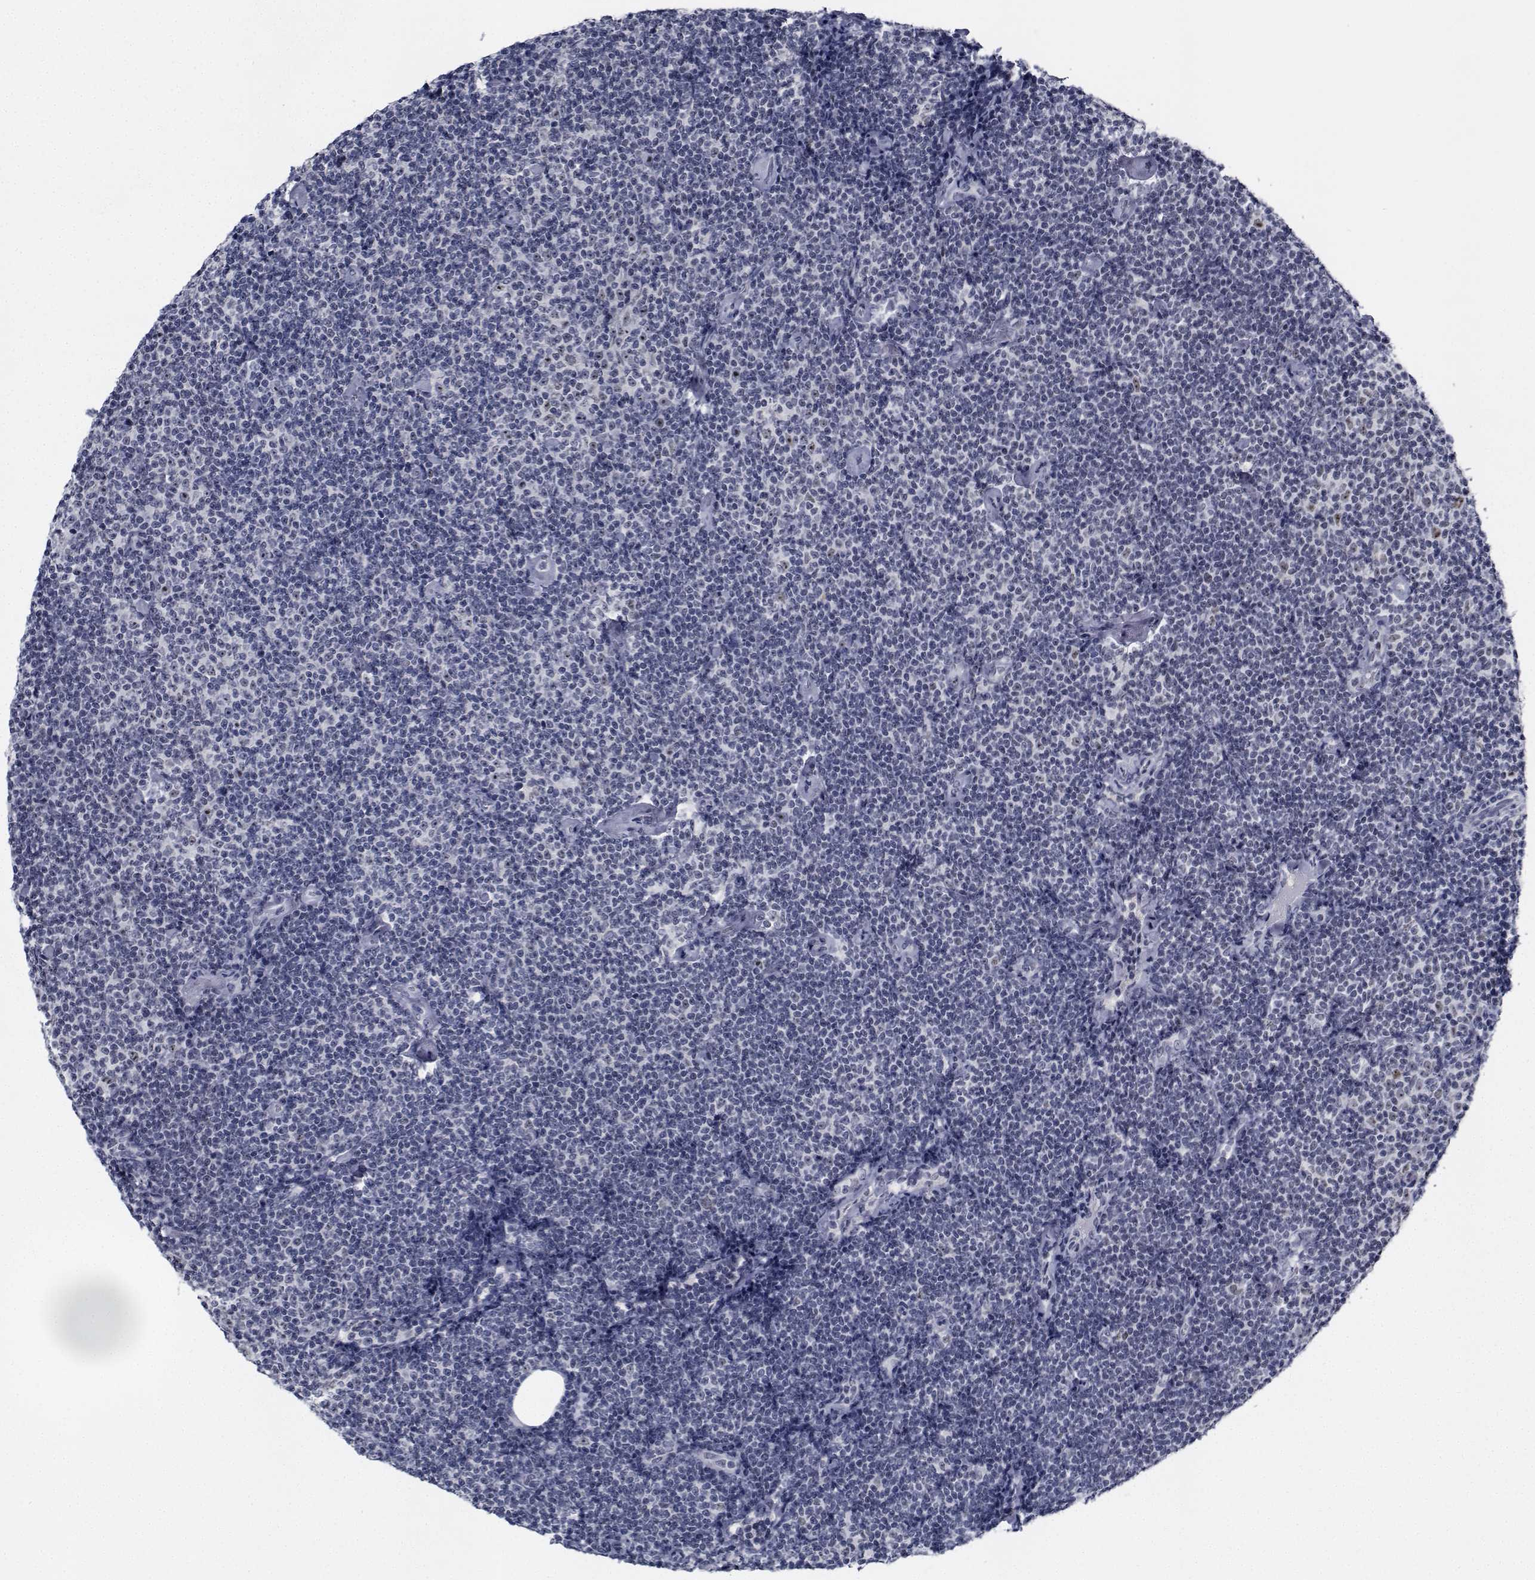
{"staining": {"intensity": "negative", "quantity": "none", "location": "none"}, "tissue": "lymphoma", "cell_type": "Tumor cells", "image_type": "cancer", "snomed": [{"axis": "morphology", "description": "Malignant lymphoma, non-Hodgkin's type, Low grade"}, {"axis": "topography", "description": "Lymph node"}], "caption": "The IHC histopathology image has no significant staining in tumor cells of low-grade malignant lymphoma, non-Hodgkin's type tissue.", "gene": "NVL", "patient": {"sex": "male", "age": 81}}